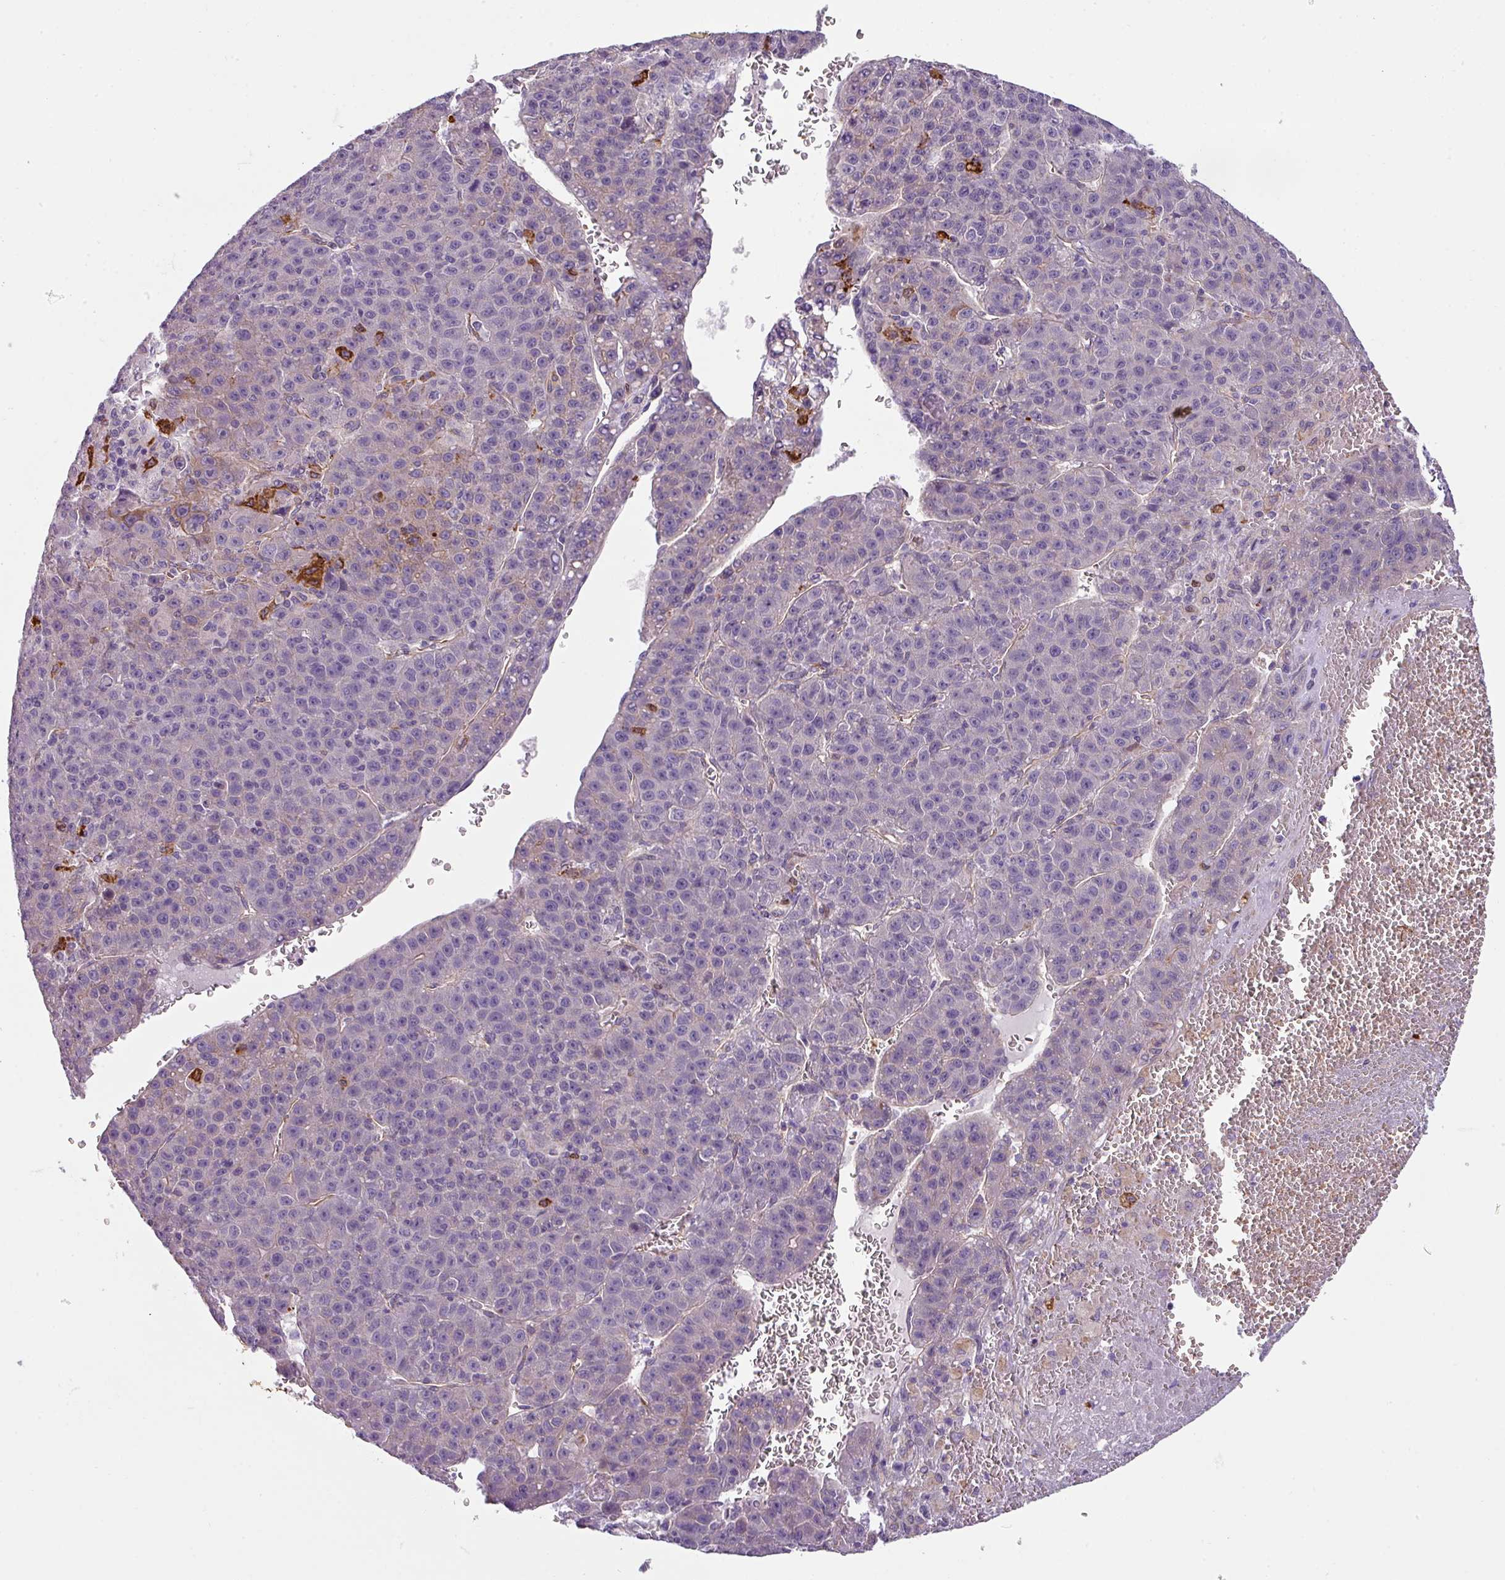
{"staining": {"intensity": "negative", "quantity": "none", "location": "none"}, "tissue": "liver cancer", "cell_type": "Tumor cells", "image_type": "cancer", "snomed": [{"axis": "morphology", "description": "Carcinoma, Hepatocellular, NOS"}, {"axis": "topography", "description": "Liver"}], "caption": "IHC of human hepatocellular carcinoma (liver) shows no expression in tumor cells.", "gene": "BUD23", "patient": {"sex": "female", "age": 53}}